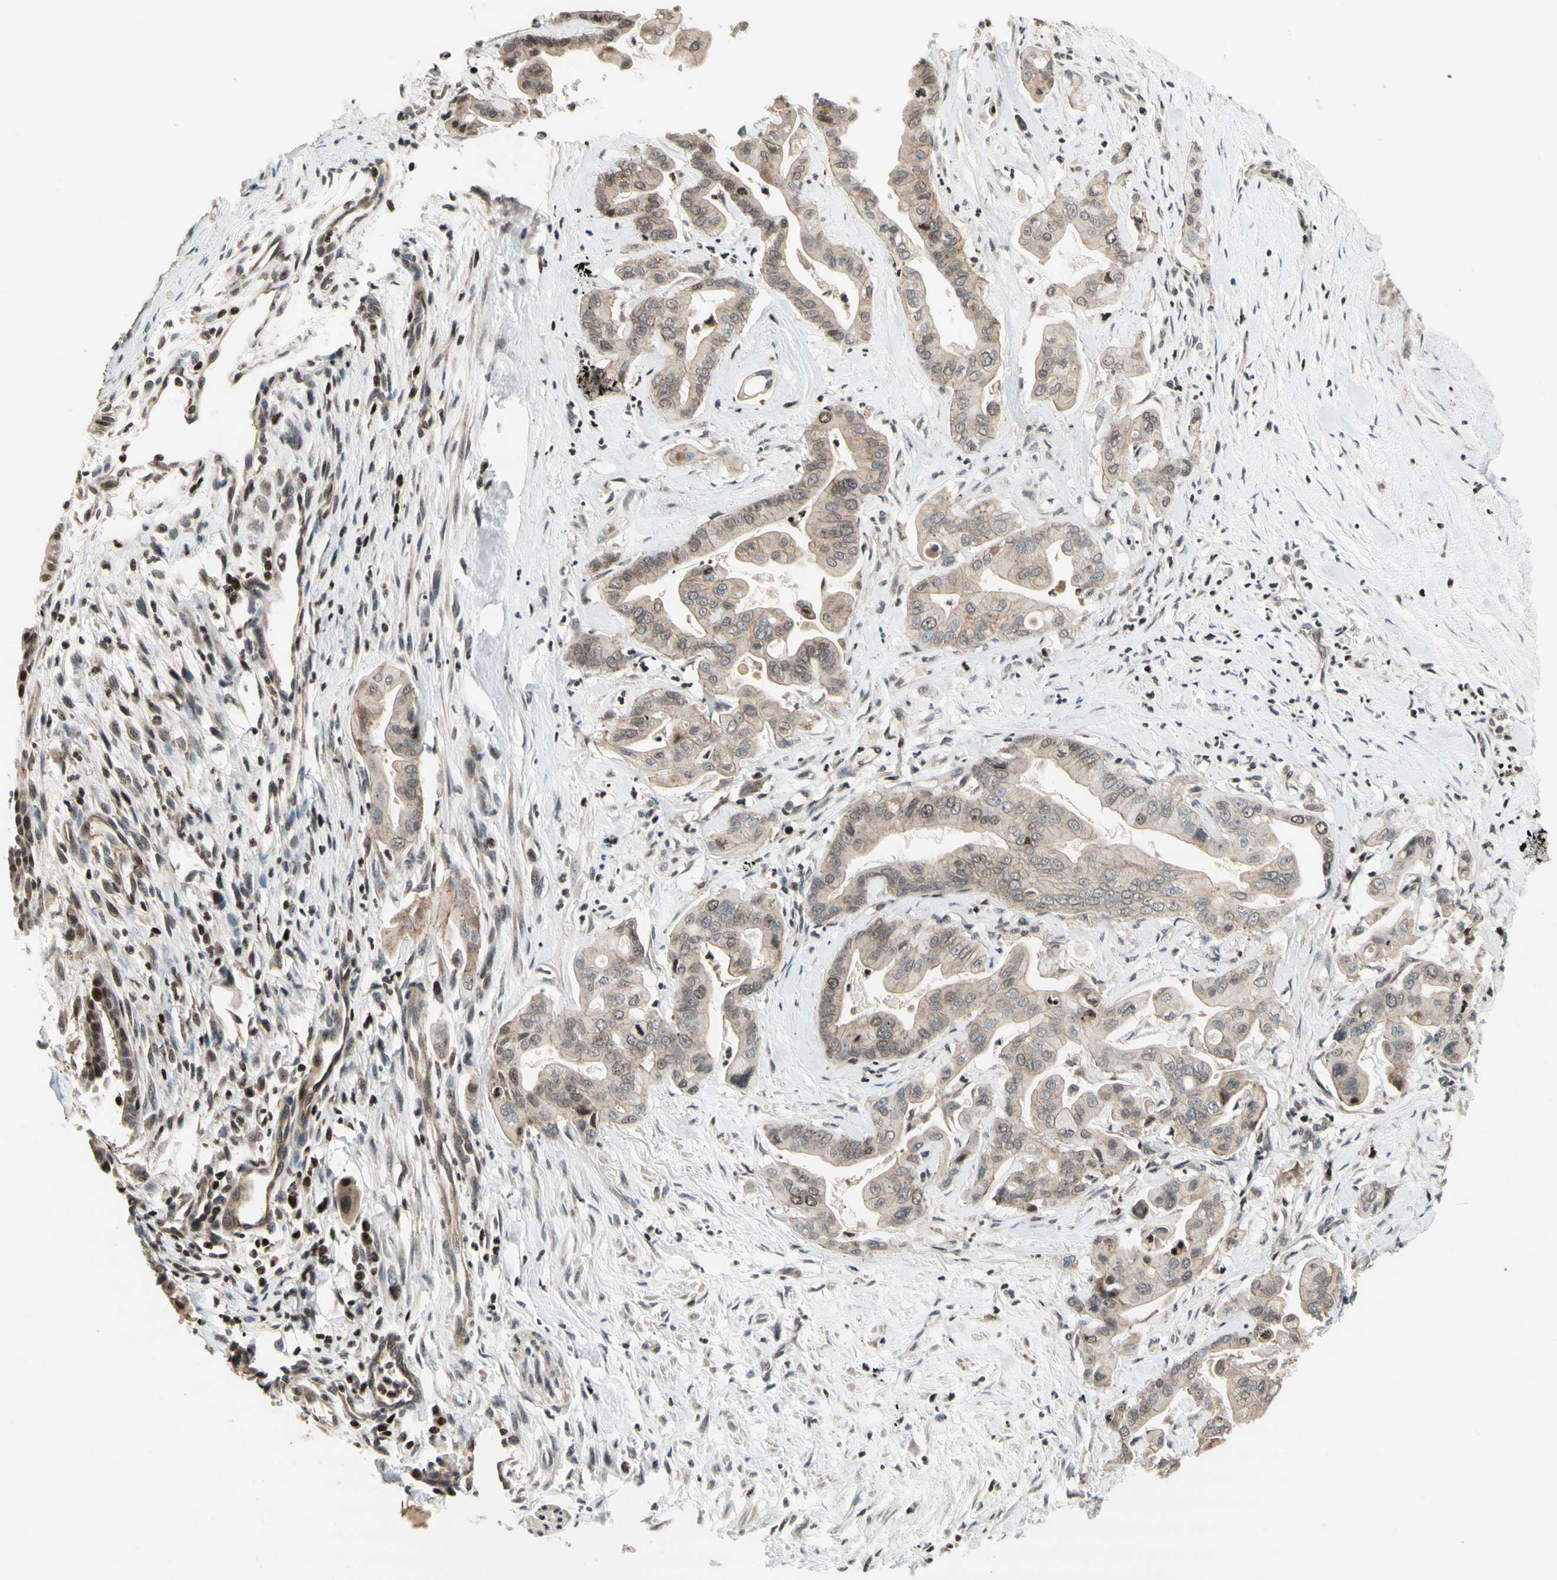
{"staining": {"intensity": "moderate", "quantity": "25%-75%", "location": "cytoplasmic/membranous,nuclear"}, "tissue": "pancreatic cancer", "cell_type": "Tumor cells", "image_type": "cancer", "snomed": [{"axis": "morphology", "description": "Adenocarcinoma, NOS"}, {"axis": "topography", "description": "Pancreas"}], "caption": "Adenocarcinoma (pancreatic) tissue reveals moderate cytoplasmic/membranous and nuclear positivity in about 25%-75% of tumor cells", "gene": "POLA1", "patient": {"sex": "female", "age": 75}}